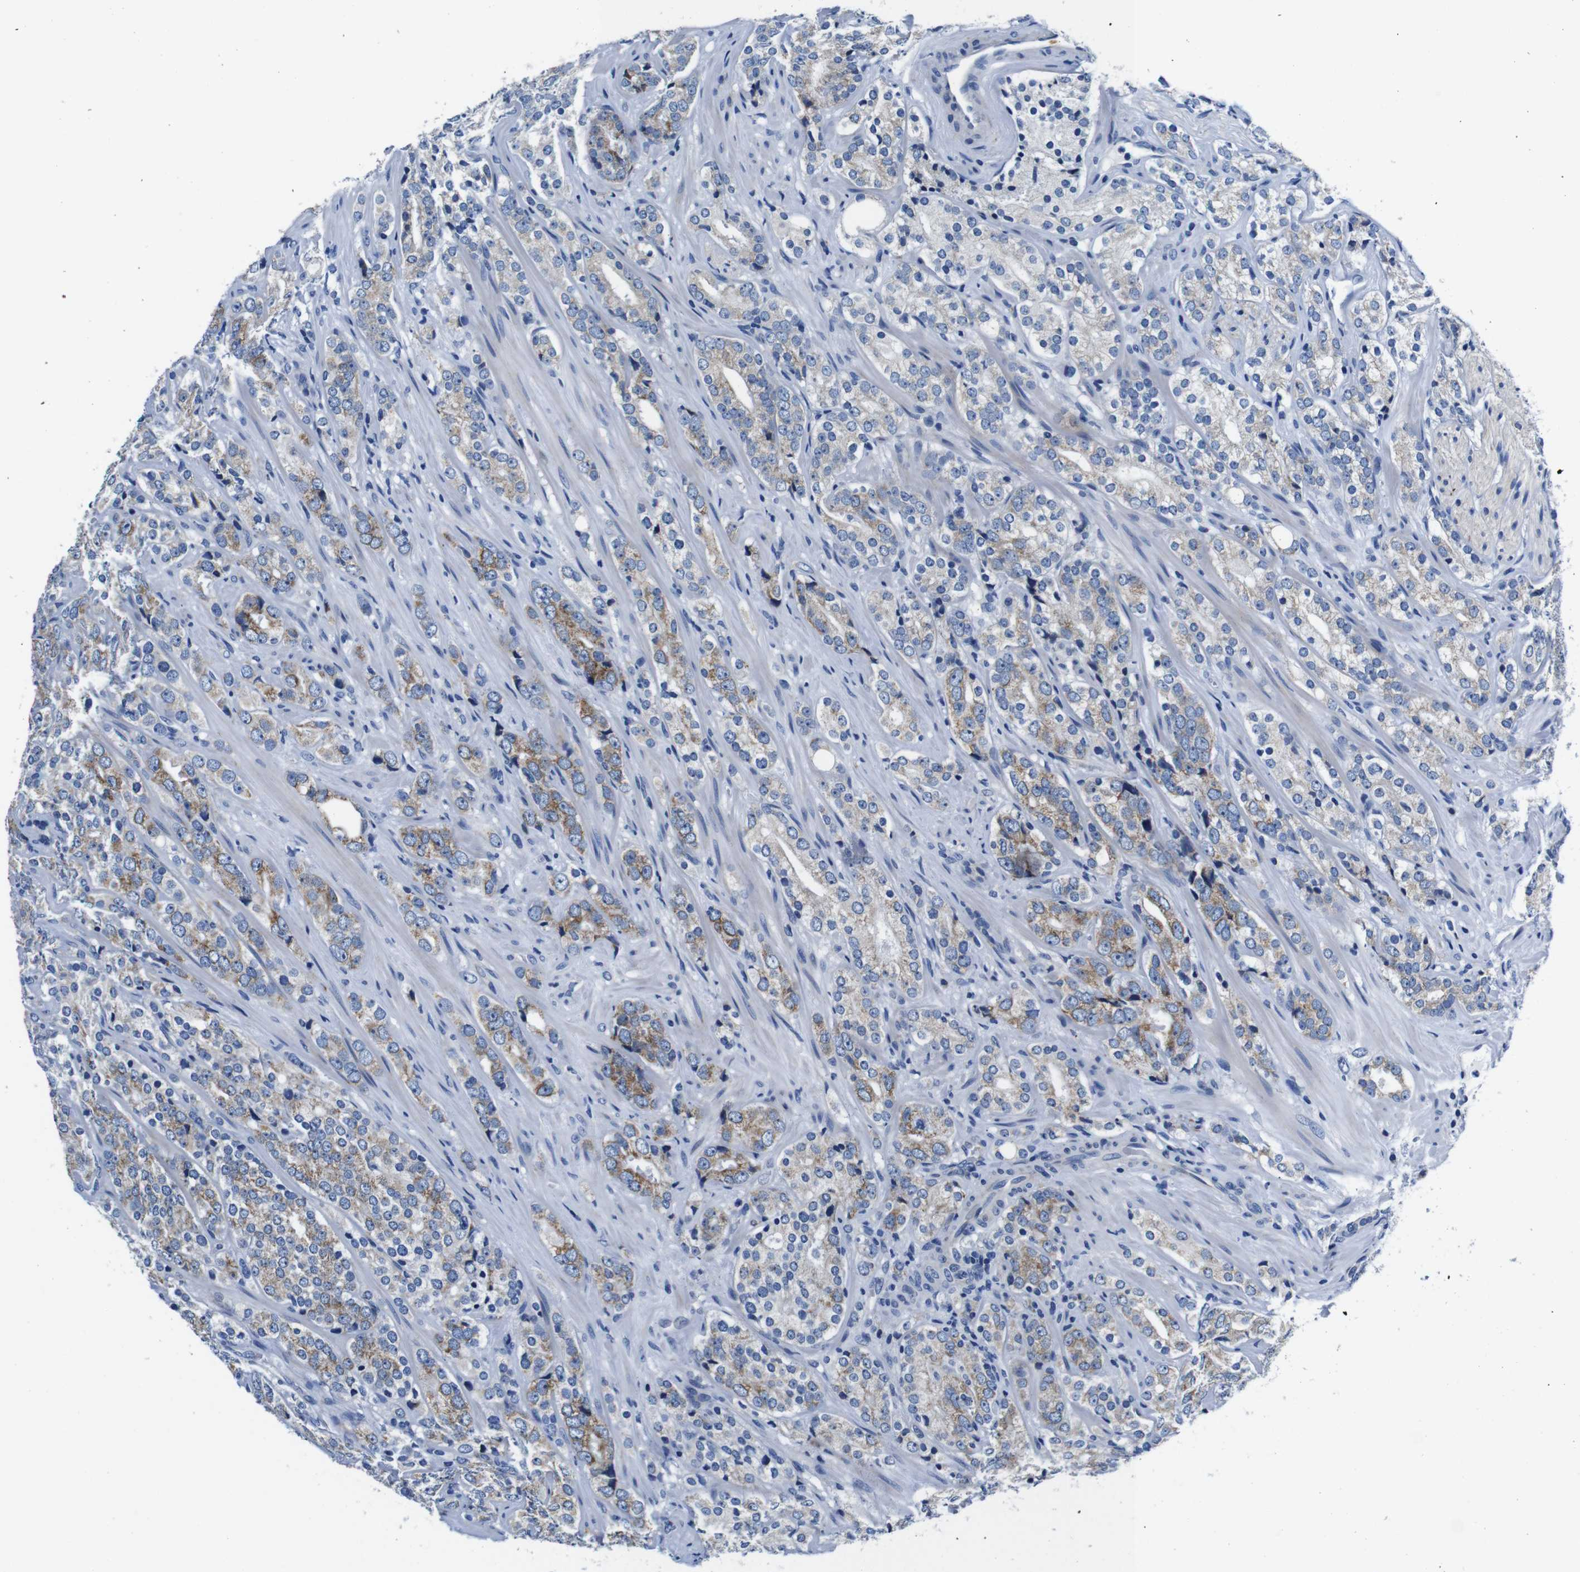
{"staining": {"intensity": "moderate", "quantity": "25%-75%", "location": "cytoplasmic/membranous"}, "tissue": "prostate cancer", "cell_type": "Tumor cells", "image_type": "cancer", "snomed": [{"axis": "morphology", "description": "Adenocarcinoma, High grade"}, {"axis": "topography", "description": "Prostate"}], "caption": "Prostate cancer (adenocarcinoma (high-grade)) stained with a protein marker demonstrates moderate staining in tumor cells.", "gene": "SNX19", "patient": {"sex": "male", "age": 71}}